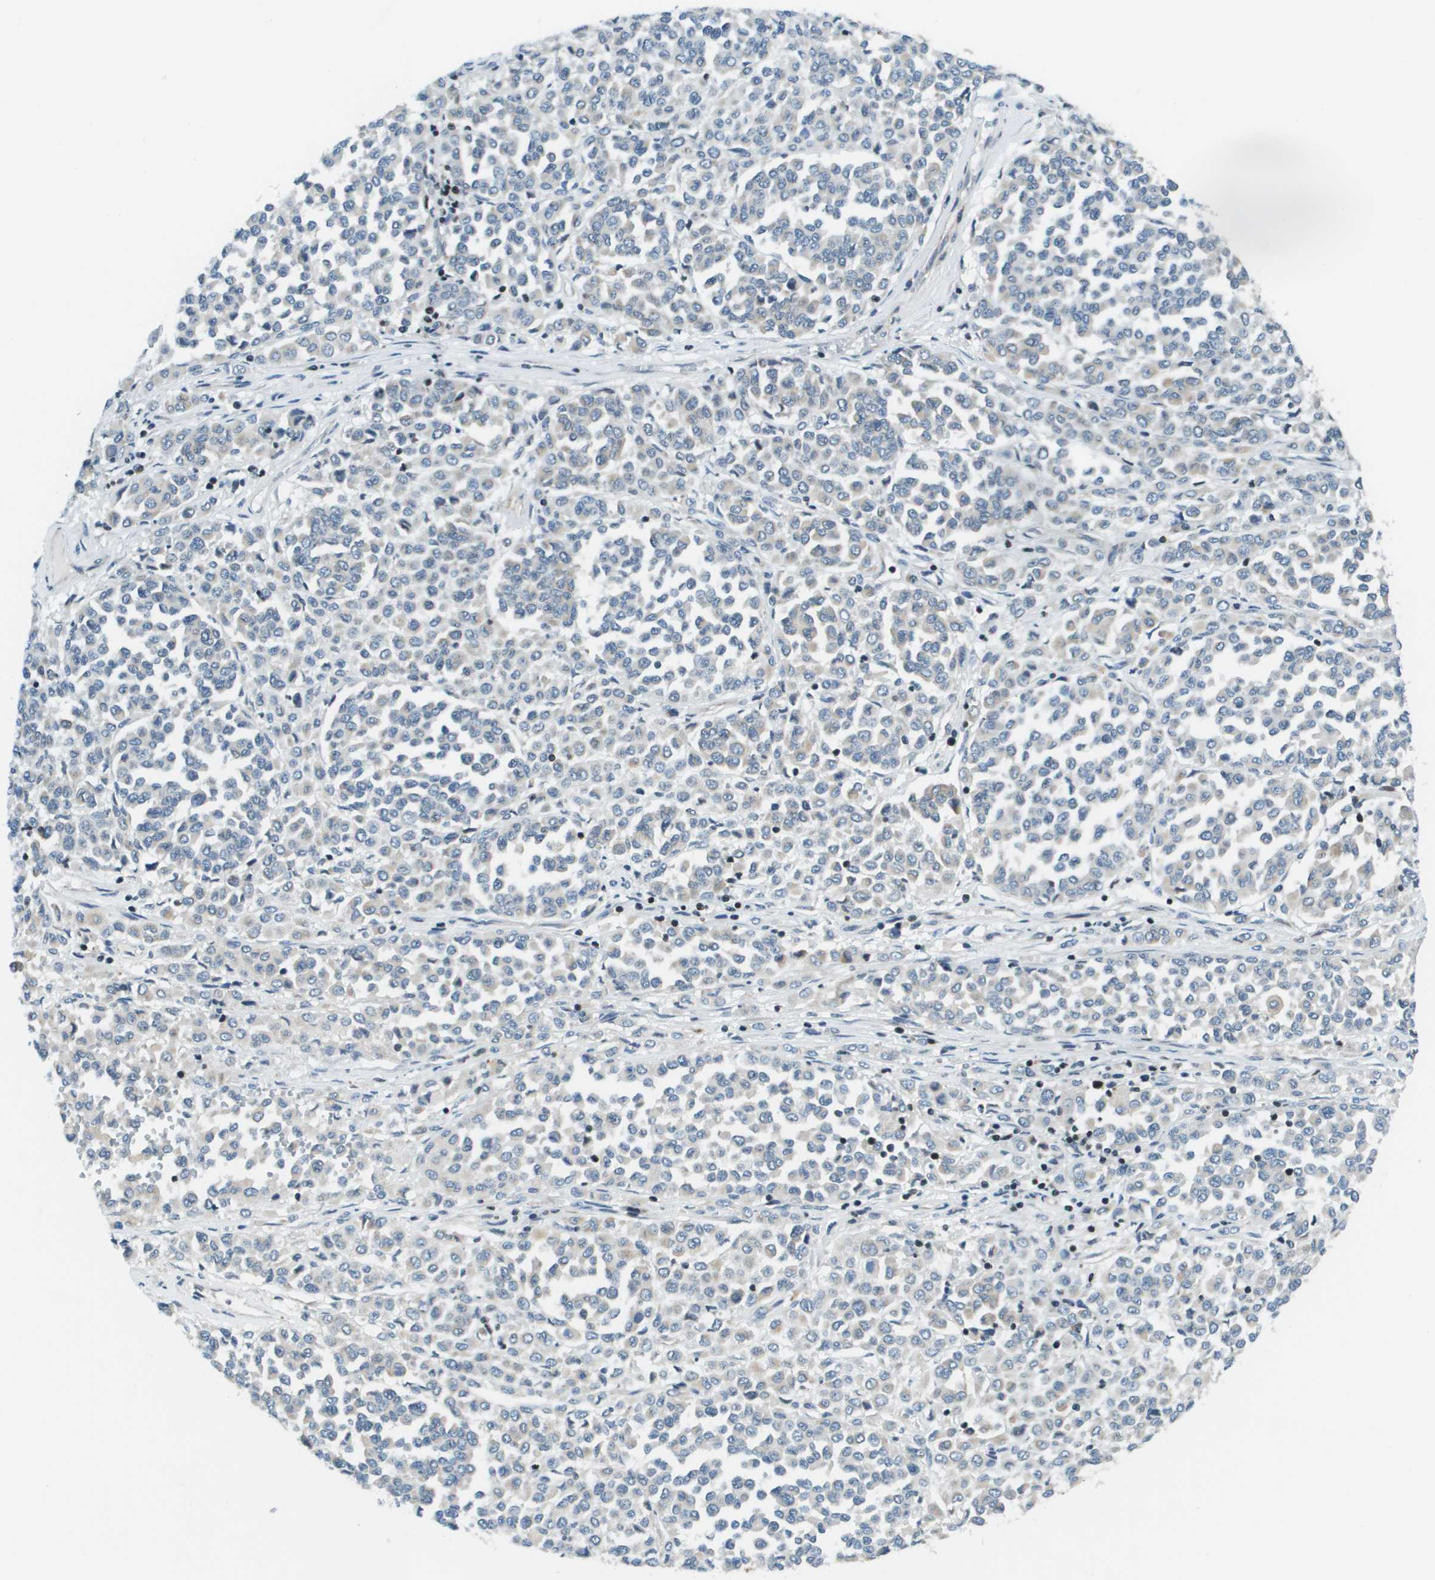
{"staining": {"intensity": "negative", "quantity": "none", "location": "none"}, "tissue": "melanoma", "cell_type": "Tumor cells", "image_type": "cancer", "snomed": [{"axis": "morphology", "description": "Malignant melanoma, Metastatic site"}, {"axis": "topography", "description": "Pancreas"}], "caption": "Melanoma was stained to show a protein in brown. There is no significant staining in tumor cells.", "gene": "ESYT1", "patient": {"sex": "female", "age": 30}}